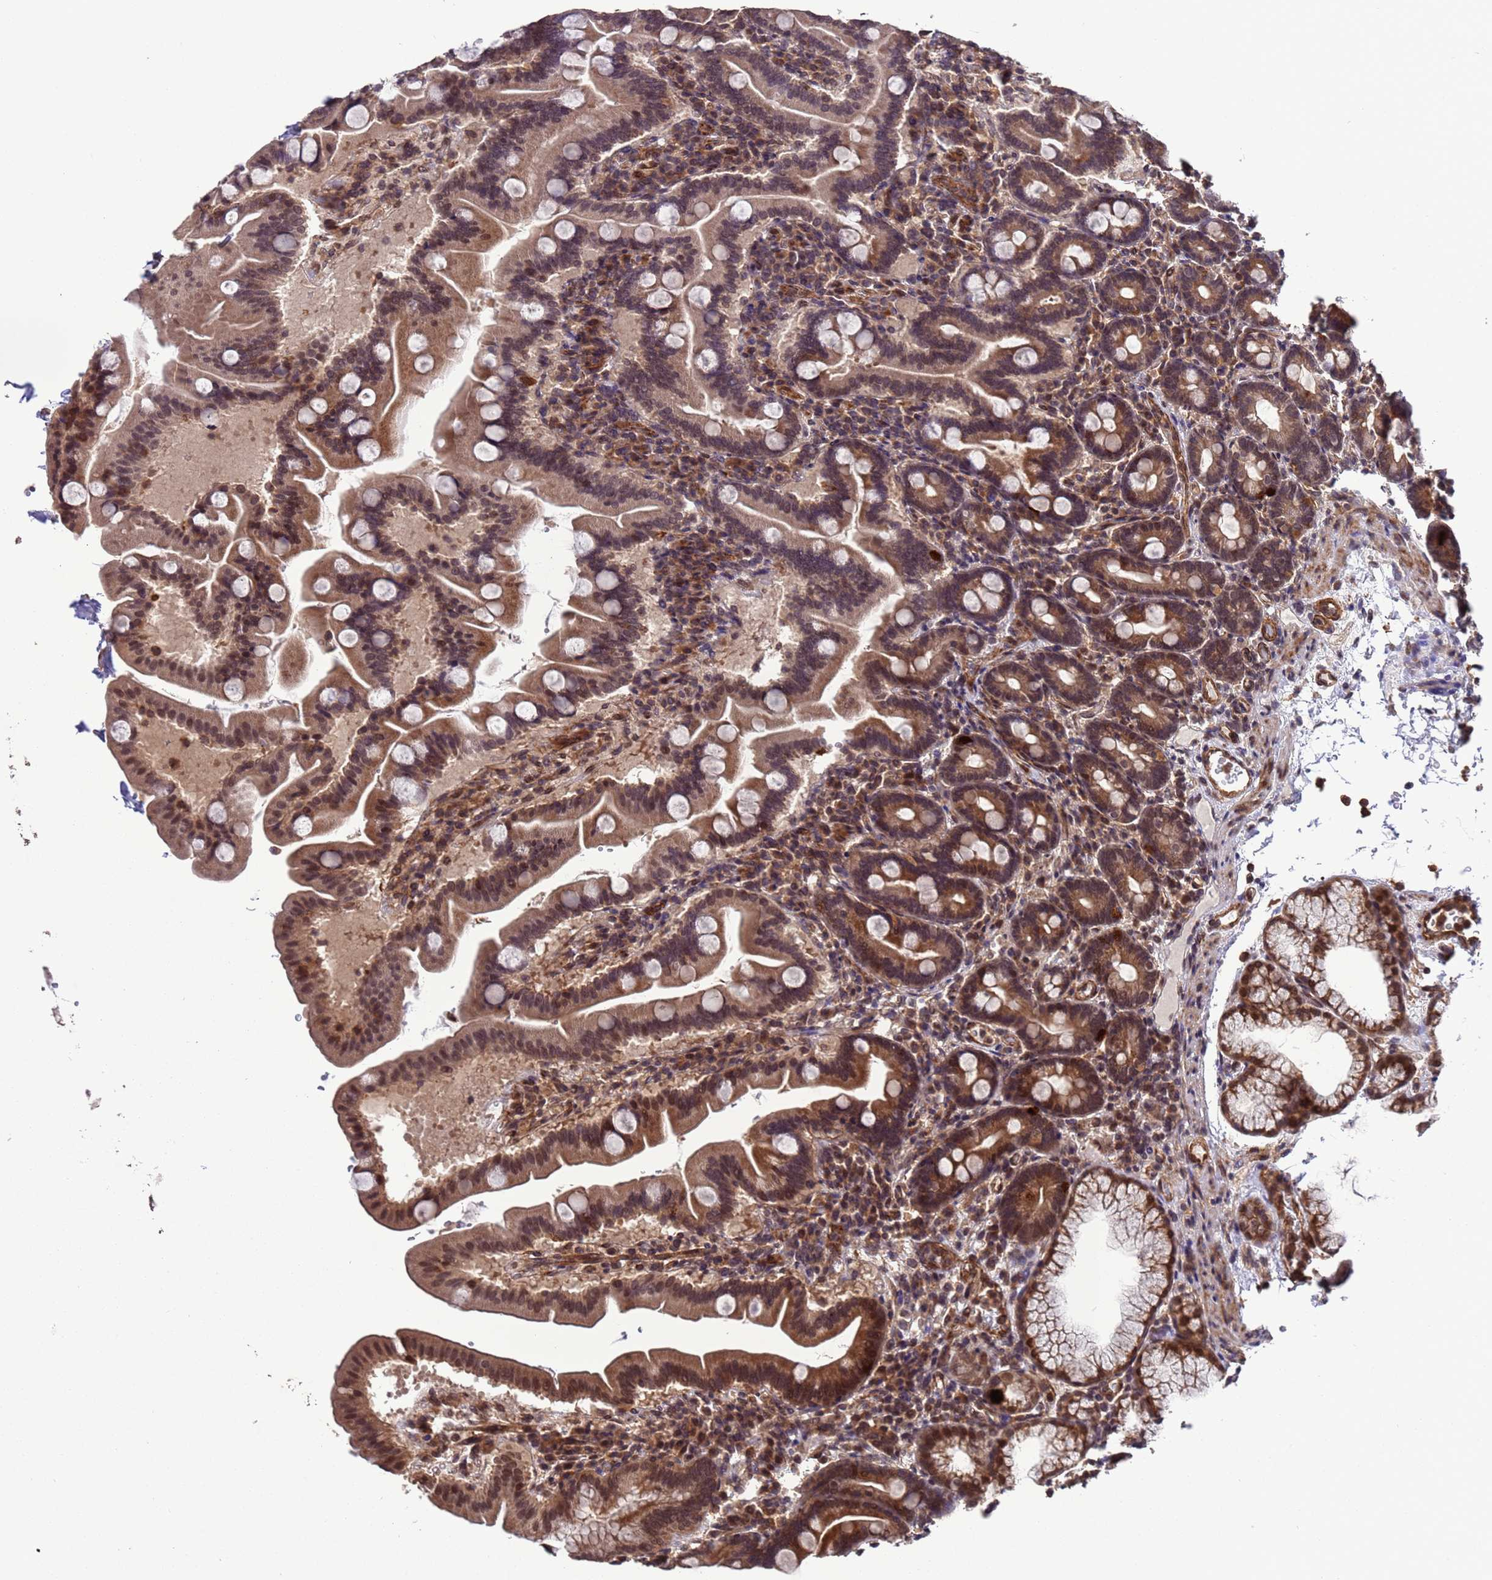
{"staining": {"intensity": "moderate", "quantity": ">75%", "location": "cytoplasmic/membranous,nuclear"}, "tissue": "duodenum", "cell_type": "Glandular cells", "image_type": "normal", "snomed": [{"axis": "morphology", "description": "Normal tissue, NOS"}, {"axis": "topography", "description": "Duodenum"}], "caption": "Immunohistochemistry (IHC) of normal duodenum displays medium levels of moderate cytoplasmic/membranous,nuclear positivity in about >75% of glandular cells.", "gene": "VSTM4", "patient": {"sex": "male", "age": 54}}